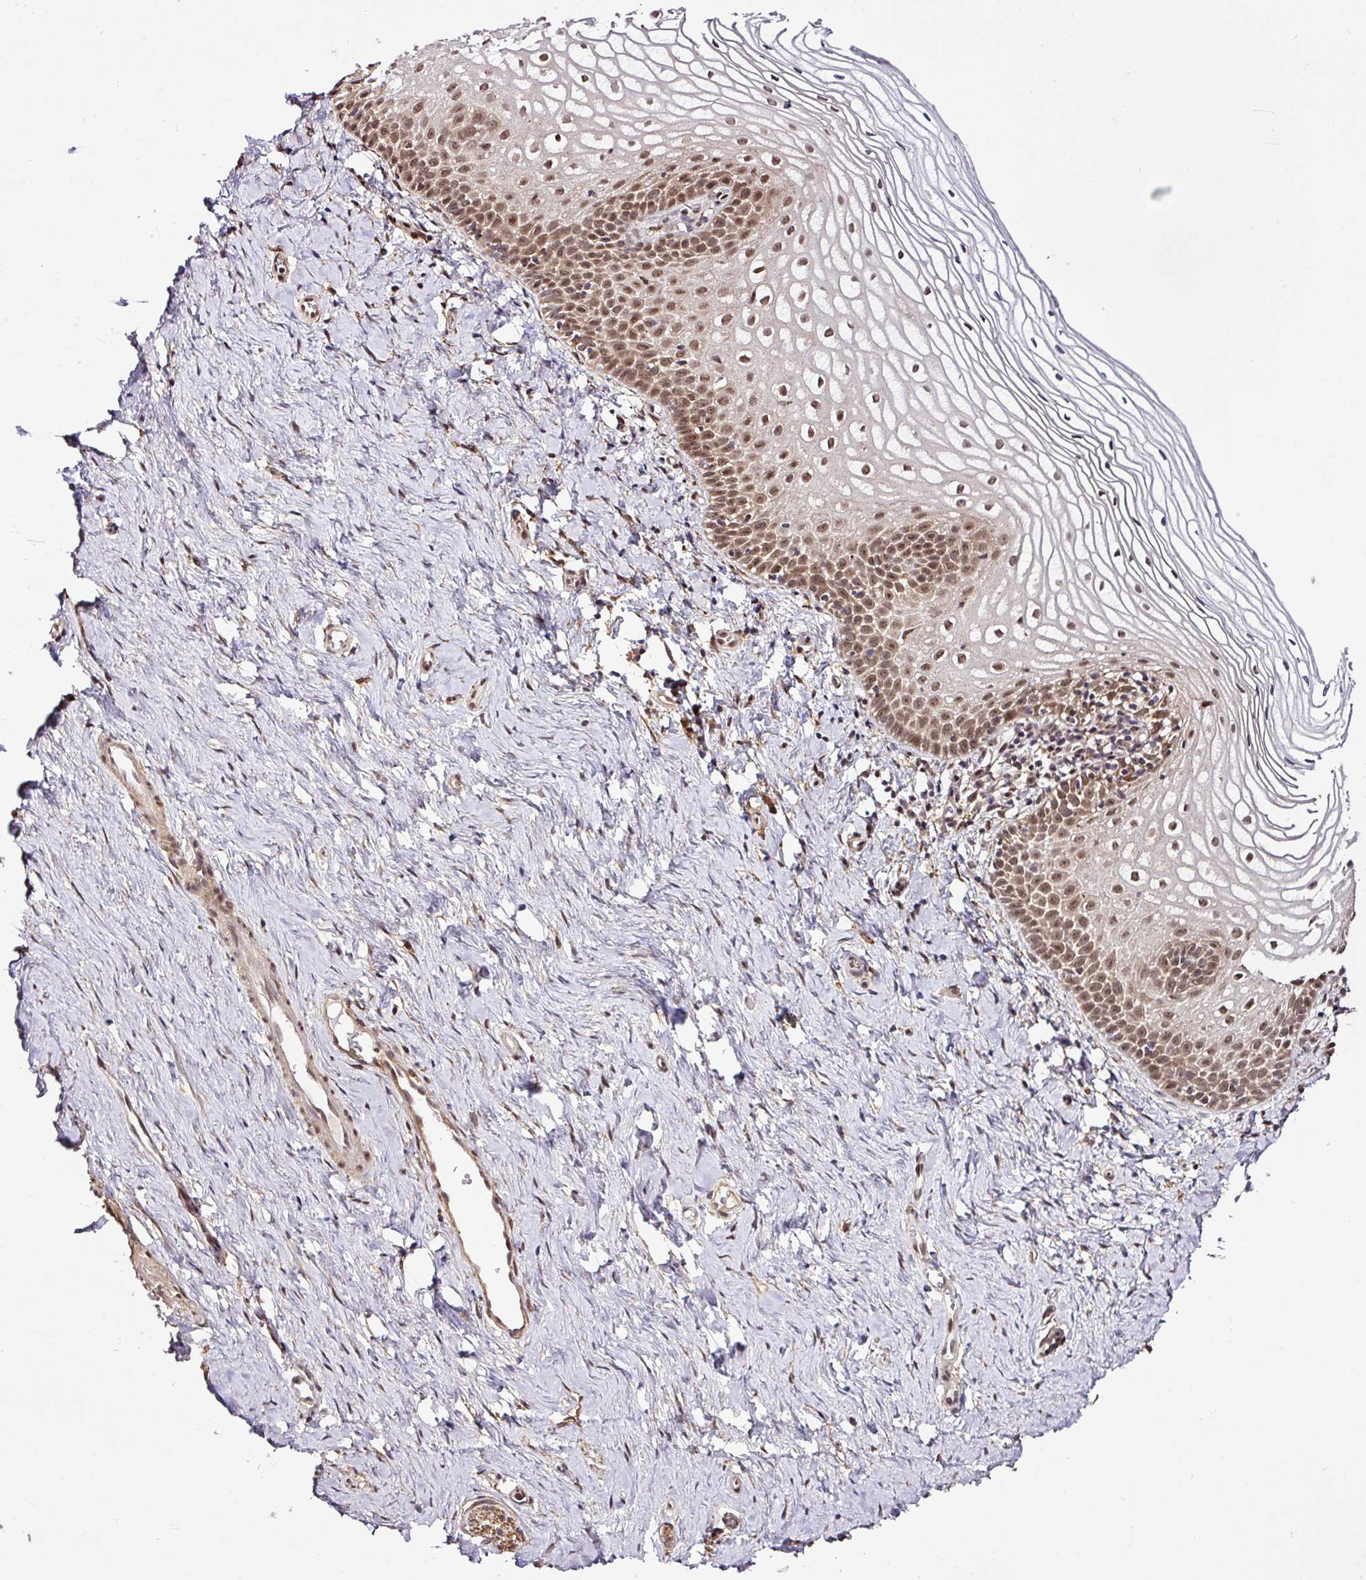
{"staining": {"intensity": "moderate", "quantity": ">75%", "location": "nuclear"}, "tissue": "vagina", "cell_type": "Squamous epithelial cells", "image_type": "normal", "snomed": [{"axis": "morphology", "description": "Normal tissue, NOS"}, {"axis": "topography", "description": "Vagina"}], "caption": "Vagina stained for a protein (brown) demonstrates moderate nuclear positive expression in about >75% of squamous epithelial cells.", "gene": "FAM153A", "patient": {"sex": "female", "age": 56}}